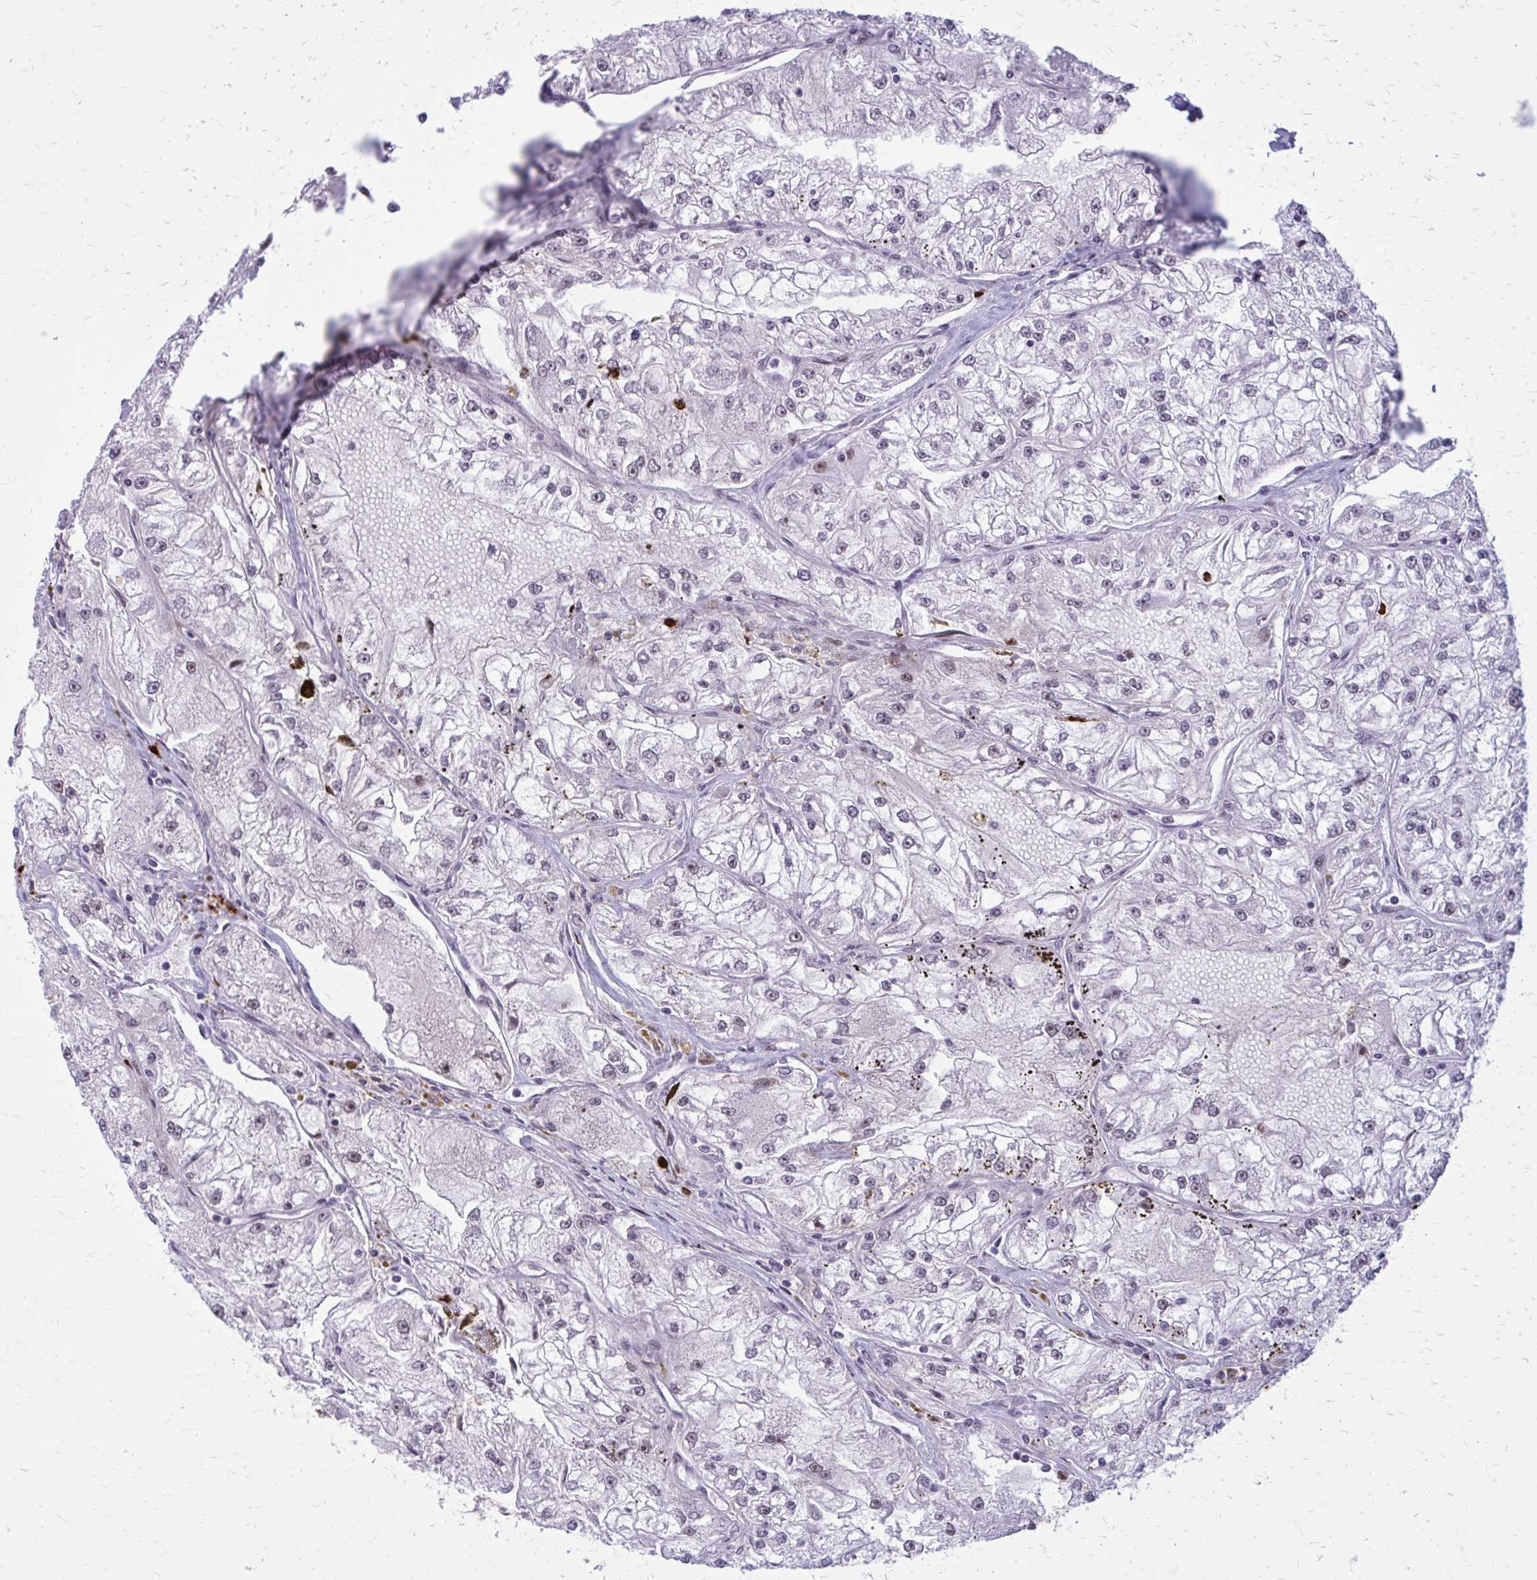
{"staining": {"intensity": "weak", "quantity": "<25%", "location": "nuclear"}, "tissue": "renal cancer", "cell_type": "Tumor cells", "image_type": "cancer", "snomed": [{"axis": "morphology", "description": "Adenocarcinoma, NOS"}, {"axis": "topography", "description": "Kidney"}], "caption": "An immunohistochemistry (IHC) photomicrograph of renal adenocarcinoma is shown. There is no staining in tumor cells of renal adenocarcinoma. The staining is performed using DAB brown chromogen with nuclei counter-stained in using hematoxylin.", "gene": "PSME4", "patient": {"sex": "female", "age": 72}}